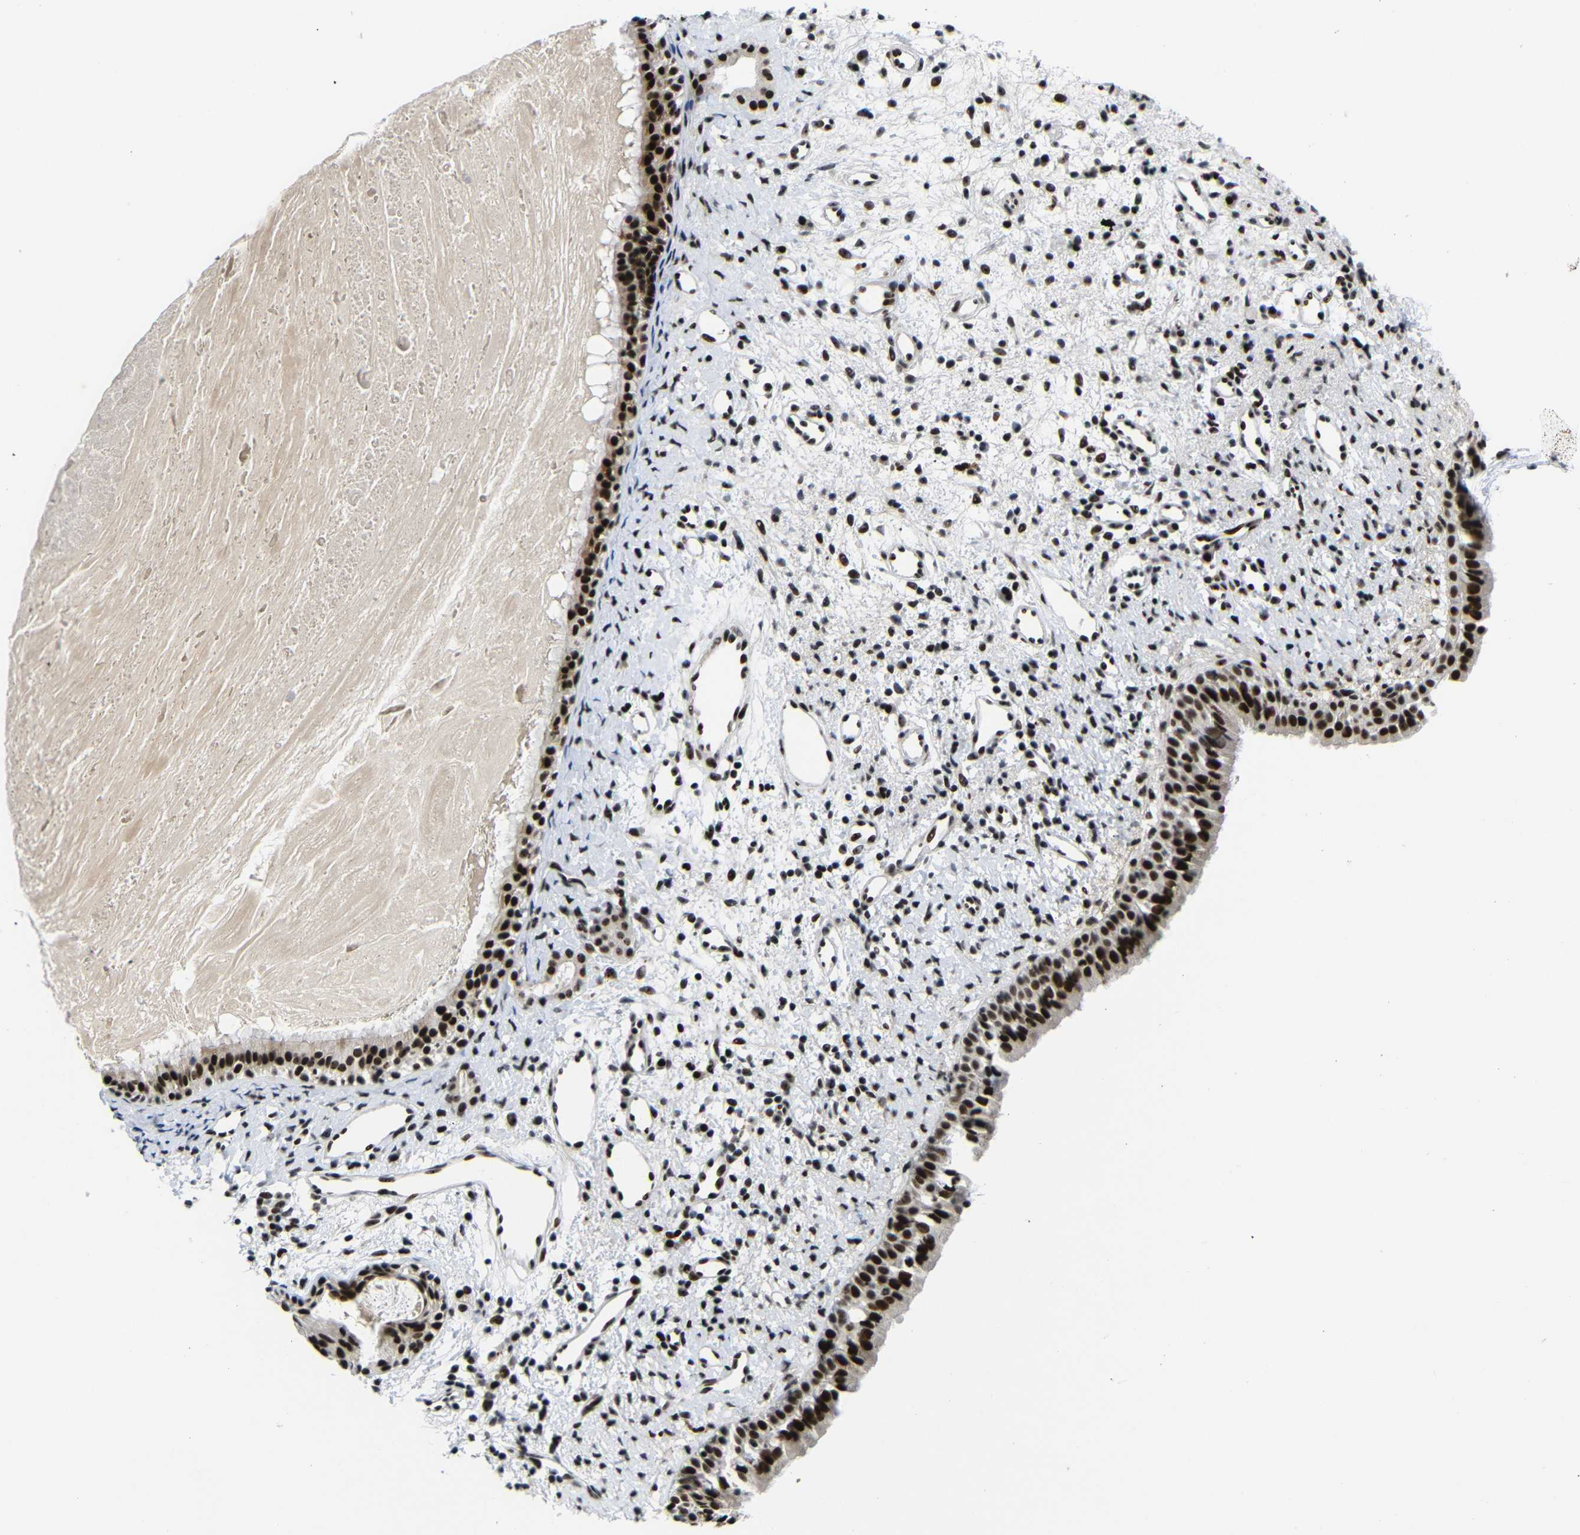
{"staining": {"intensity": "strong", "quantity": ">75%", "location": "nuclear"}, "tissue": "nasopharynx", "cell_type": "Respiratory epithelial cells", "image_type": "normal", "snomed": [{"axis": "morphology", "description": "Normal tissue, NOS"}, {"axis": "topography", "description": "Nasopharynx"}], "caption": "IHC photomicrograph of normal nasopharynx stained for a protein (brown), which reveals high levels of strong nuclear positivity in approximately >75% of respiratory epithelial cells.", "gene": "SETDB2", "patient": {"sex": "male", "age": 22}}